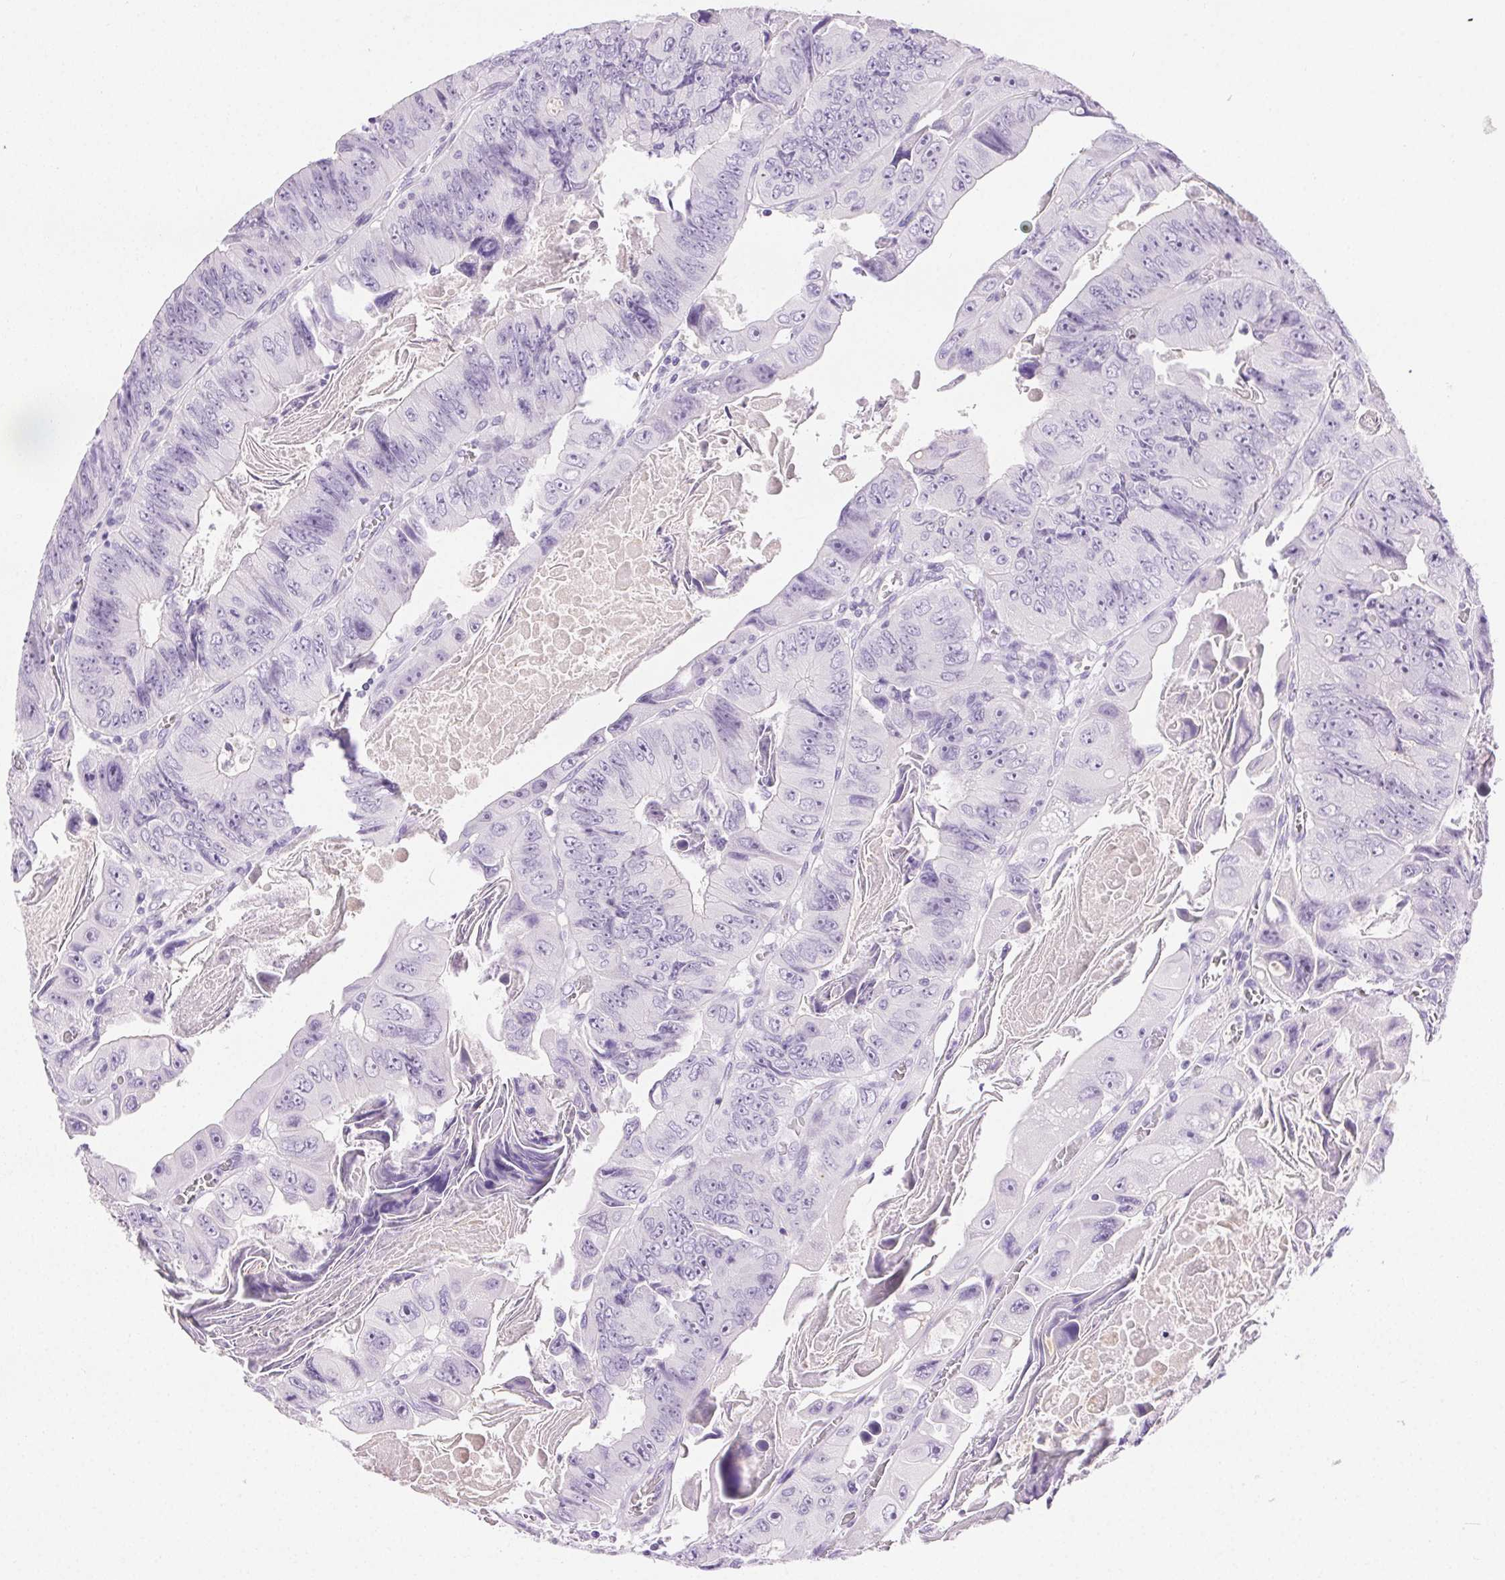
{"staining": {"intensity": "negative", "quantity": "none", "location": "none"}, "tissue": "colorectal cancer", "cell_type": "Tumor cells", "image_type": "cancer", "snomed": [{"axis": "morphology", "description": "Adenocarcinoma, NOS"}, {"axis": "topography", "description": "Colon"}], "caption": "Immunohistochemical staining of colorectal cancer (adenocarcinoma) demonstrates no significant positivity in tumor cells.", "gene": "C20orf85", "patient": {"sex": "female", "age": 84}}